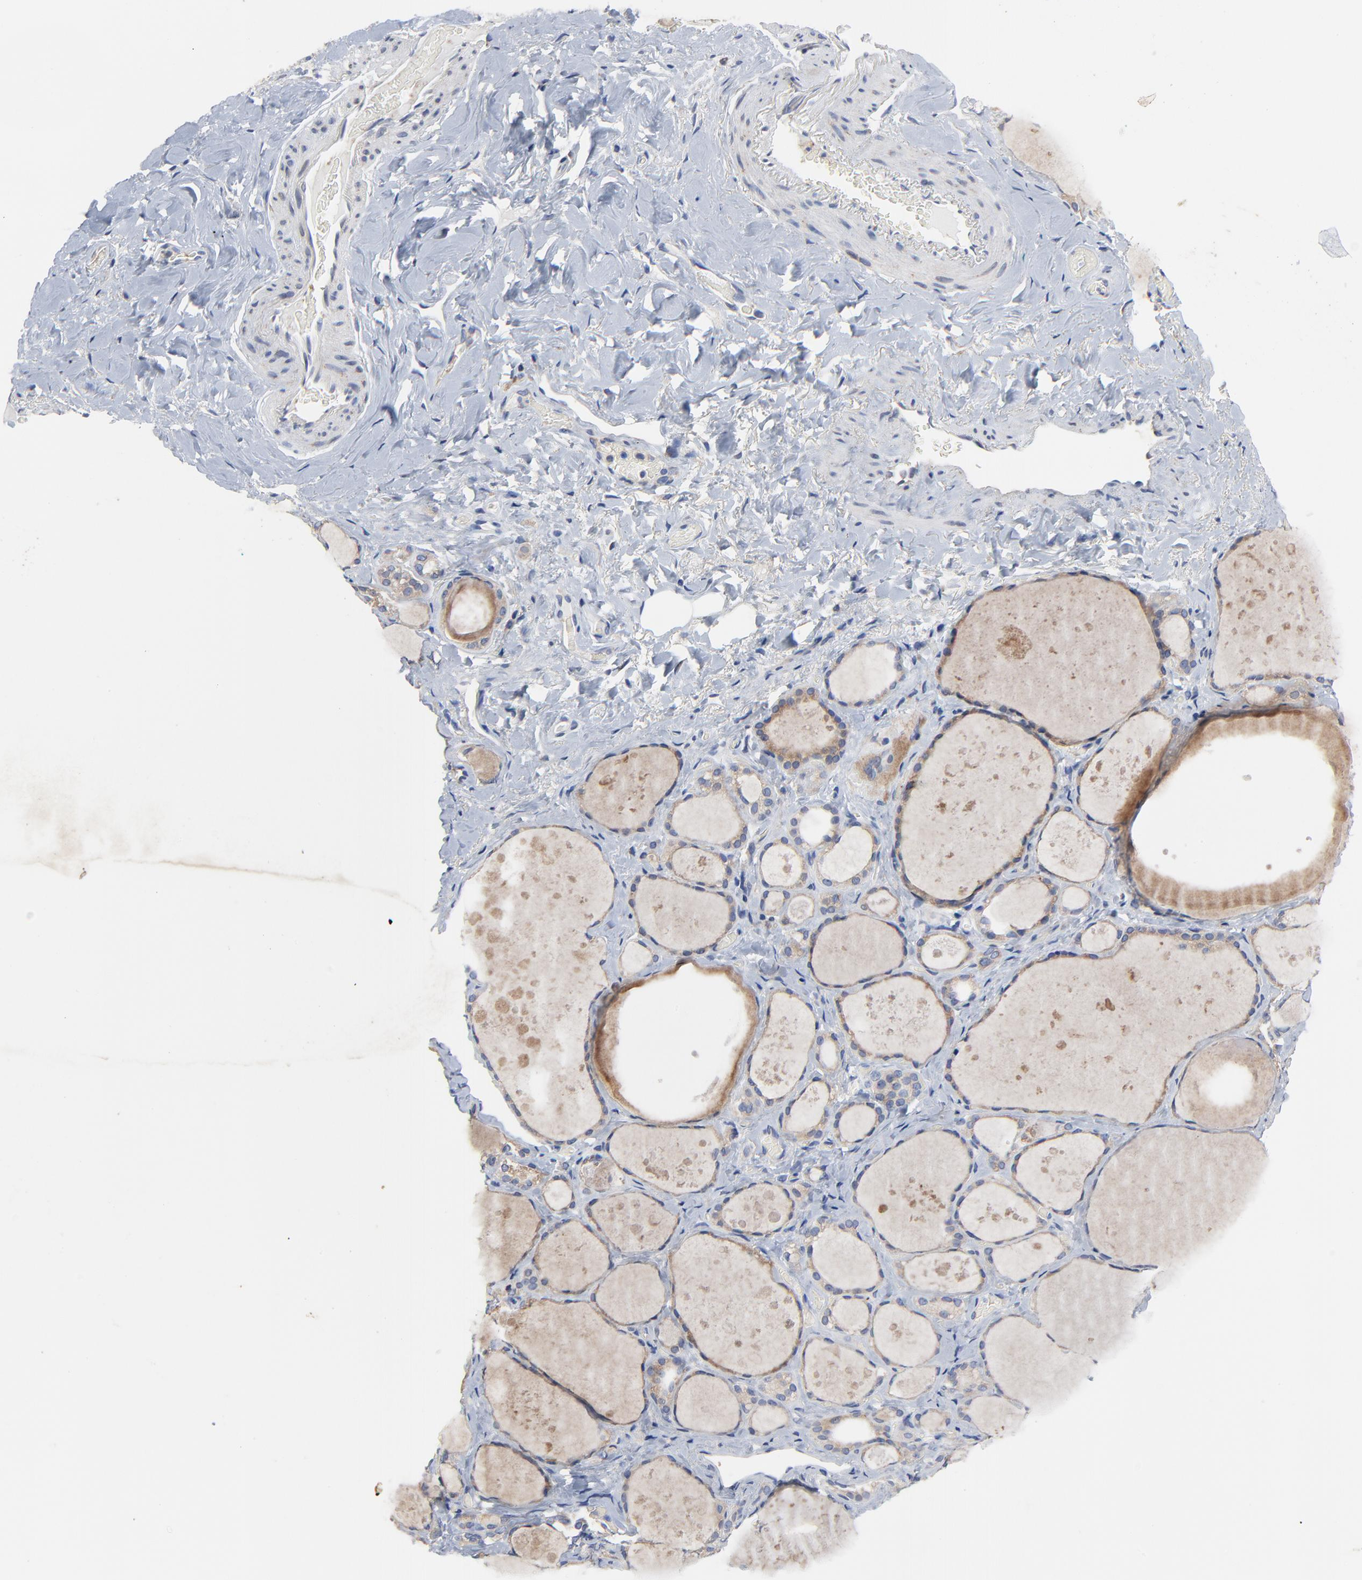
{"staining": {"intensity": "weak", "quantity": "25%-75%", "location": "cytoplasmic/membranous"}, "tissue": "thyroid gland", "cell_type": "Glandular cells", "image_type": "normal", "snomed": [{"axis": "morphology", "description": "Normal tissue, NOS"}, {"axis": "topography", "description": "Thyroid gland"}], "caption": "Brown immunohistochemical staining in benign human thyroid gland shows weak cytoplasmic/membranous staining in approximately 25%-75% of glandular cells. (Stains: DAB (3,3'-diaminobenzidine) in brown, nuclei in blue, Microscopy: brightfield microscopy at high magnification).", "gene": "VAV2", "patient": {"sex": "female", "age": 75}}